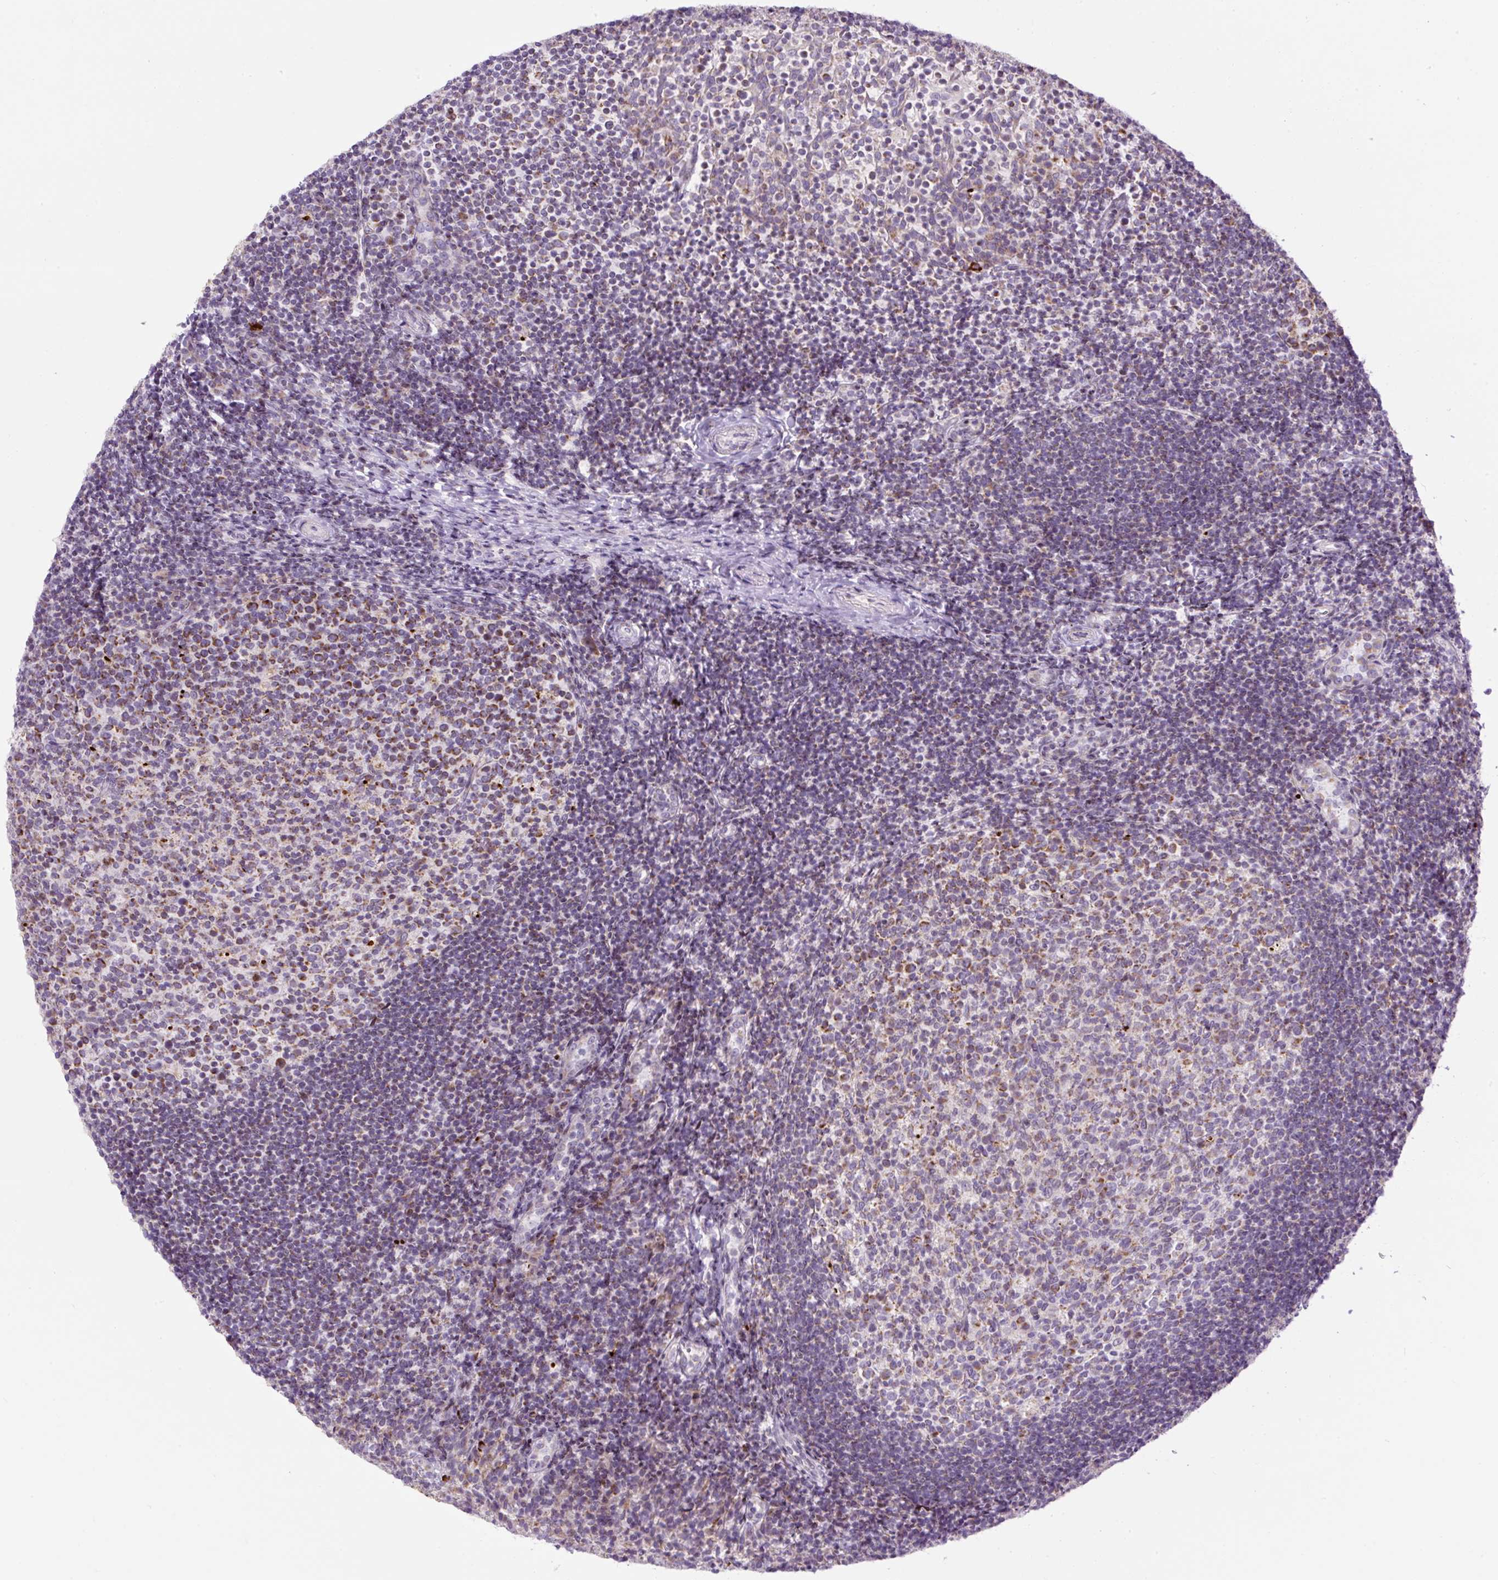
{"staining": {"intensity": "moderate", "quantity": "25%-75%", "location": "cytoplasmic/membranous"}, "tissue": "tonsil", "cell_type": "Germinal center cells", "image_type": "normal", "snomed": [{"axis": "morphology", "description": "Normal tissue, NOS"}, {"axis": "topography", "description": "Tonsil"}], "caption": "Moderate cytoplasmic/membranous positivity for a protein is appreciated in approximately 25%-75% of germinal center cells of benign tonsil using IHC.", "gene": "FMC1", "patient": {"sex": "female", "age": 10}}